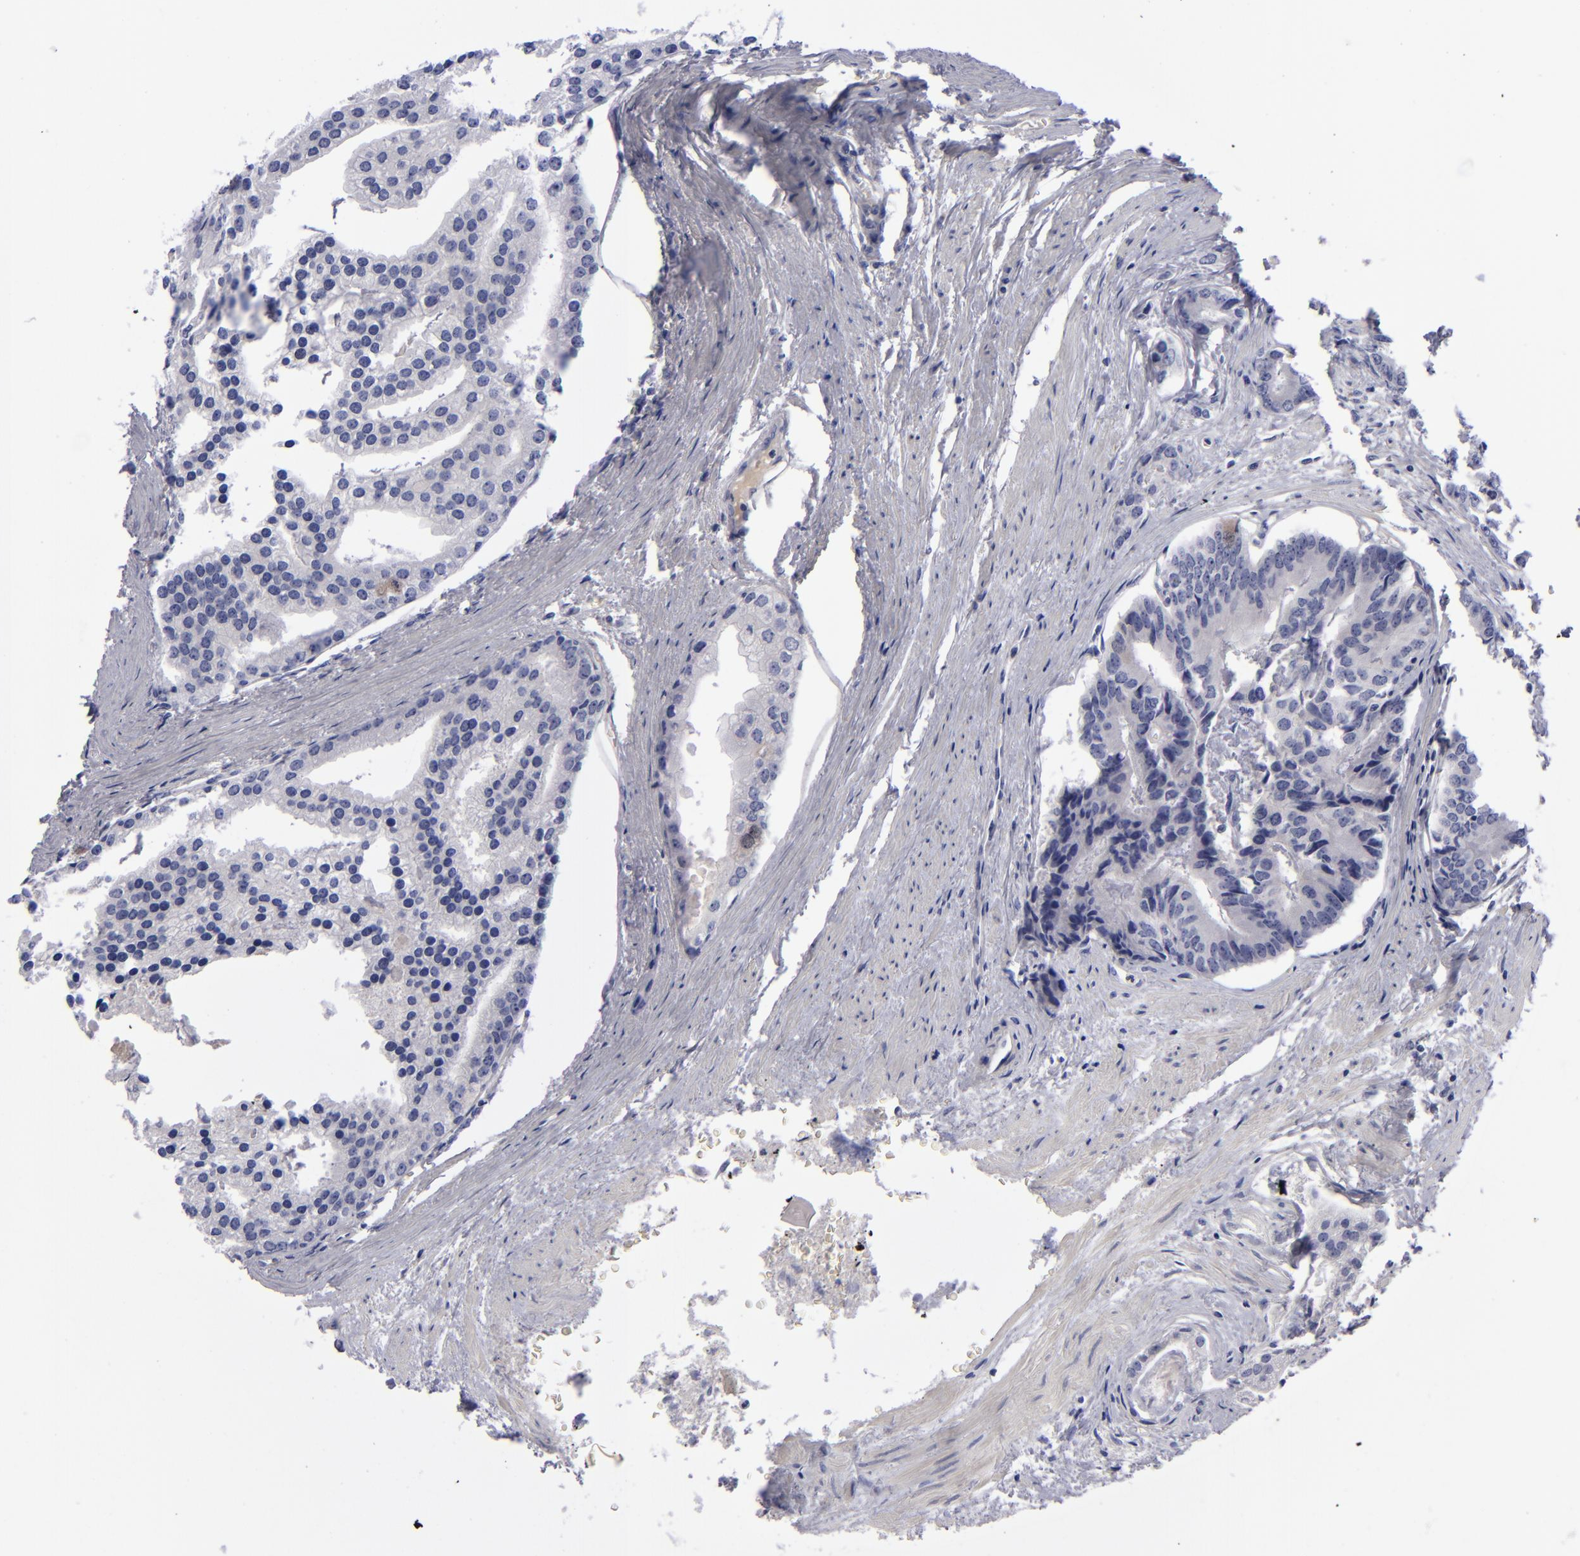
{"staining": {"intensity": "negative", "quantity": "none", "location": "none"}, "tissue": "prostate cancer", "cell_type": "Tumor cells", "image_type": "cancer", "snomed": [{"axis": "morphology", "description": "Adenocarcinoma, High grade"}, {"axis": "topography", "description": "Prostate"}], "caption": "Adenocarcinoma (high-grade) (prostate) was stained to show a protein in brown. There is no significant staining in tumor cells. (IHC, brightfield microscopy, high magnification).", "gene": "AURKA", "patient": {"sex": "male", "age": 56}}